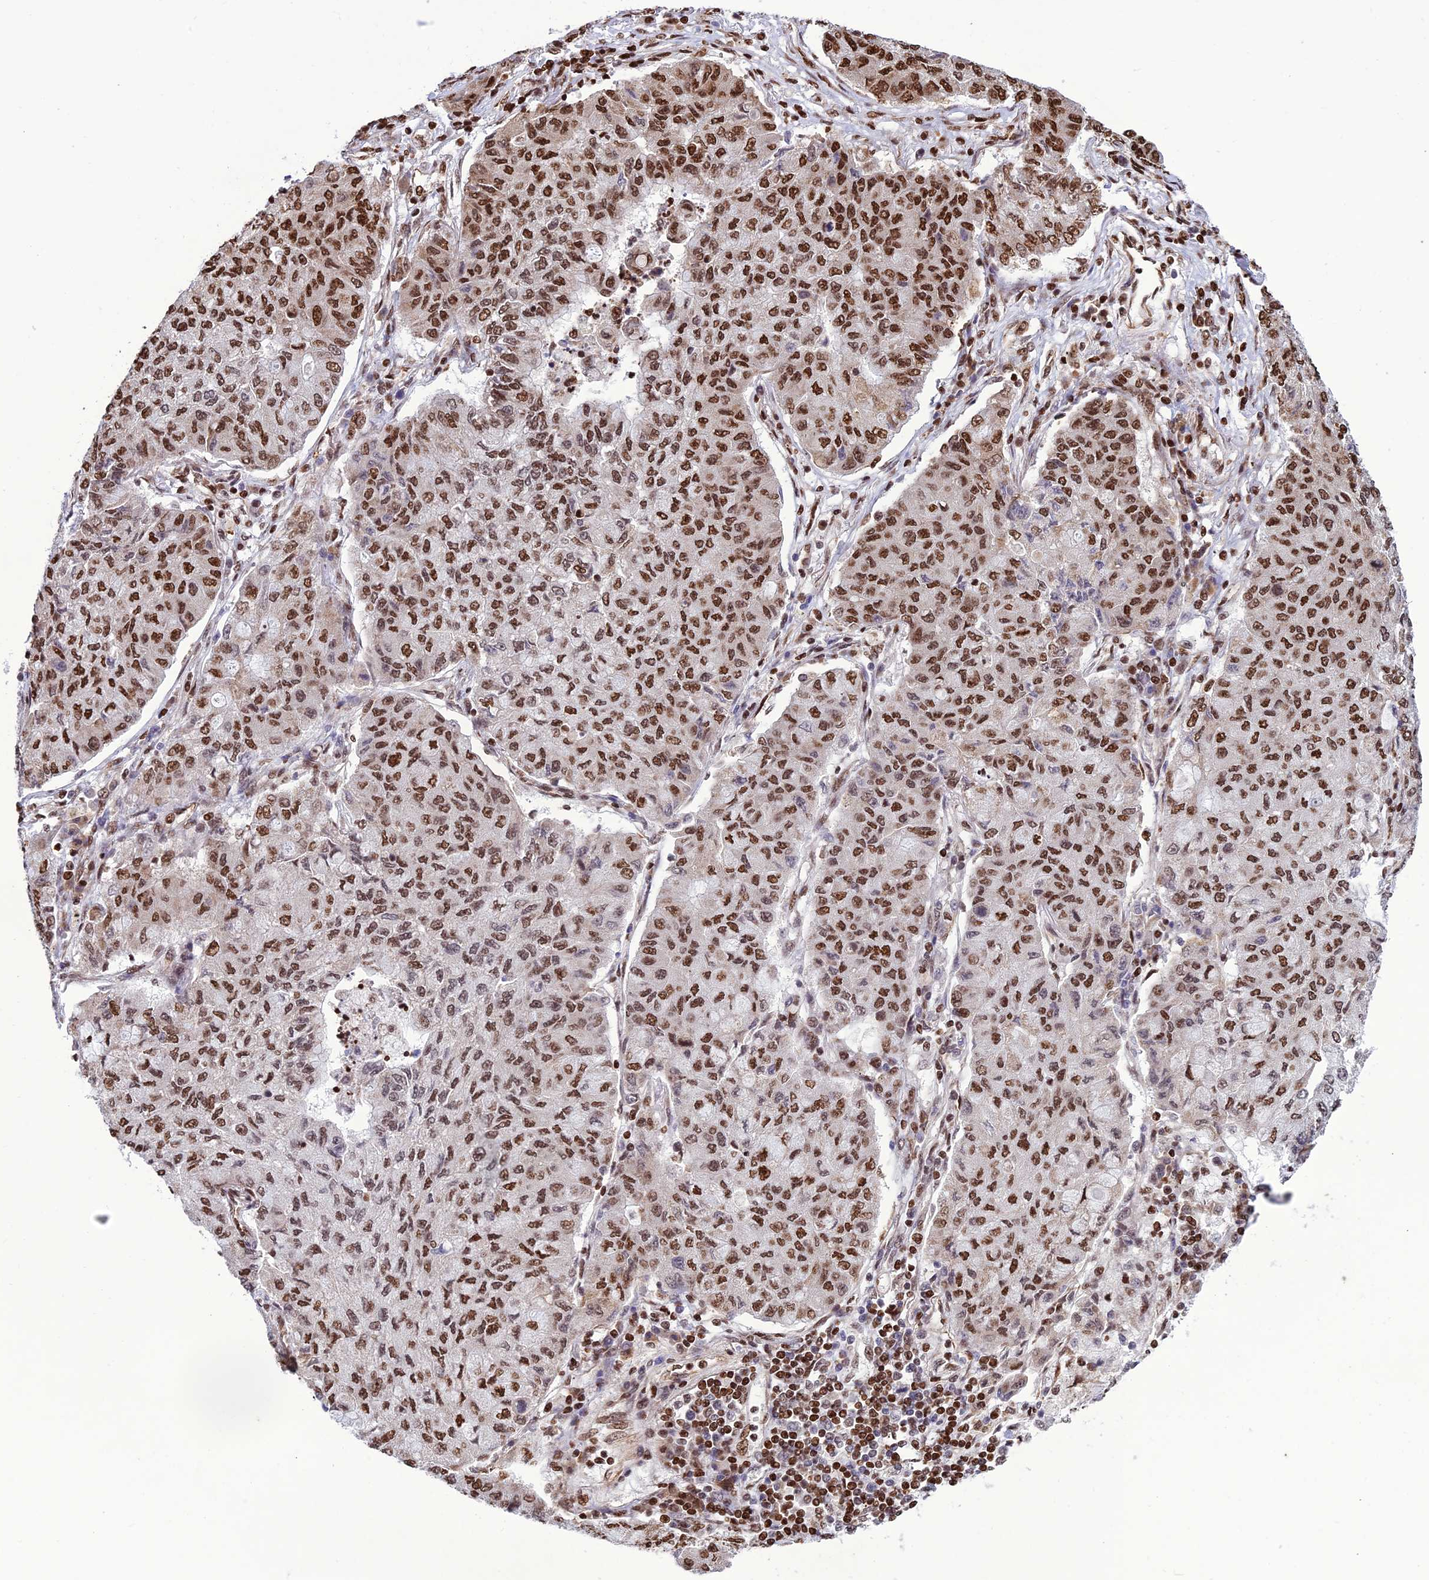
{"staining": {"intensity": "moderate", "quantity": ">75%", "location": "nuclear"}, "tissue": "lung cancer", "cell_type": "Tumor cells", "image_type": "cancer", "snomed": [{"axis": "morphology", "description": "Squamous cell carcinoma, NOS"}, {"axis": "topography", "description": "Lung"}], "caption": "Human lung cancer stained with a protein marker demonstrates moderate staining in tumor cells.", "gene": "INO80E", "patient": {"sex": "male", "age": 74}}